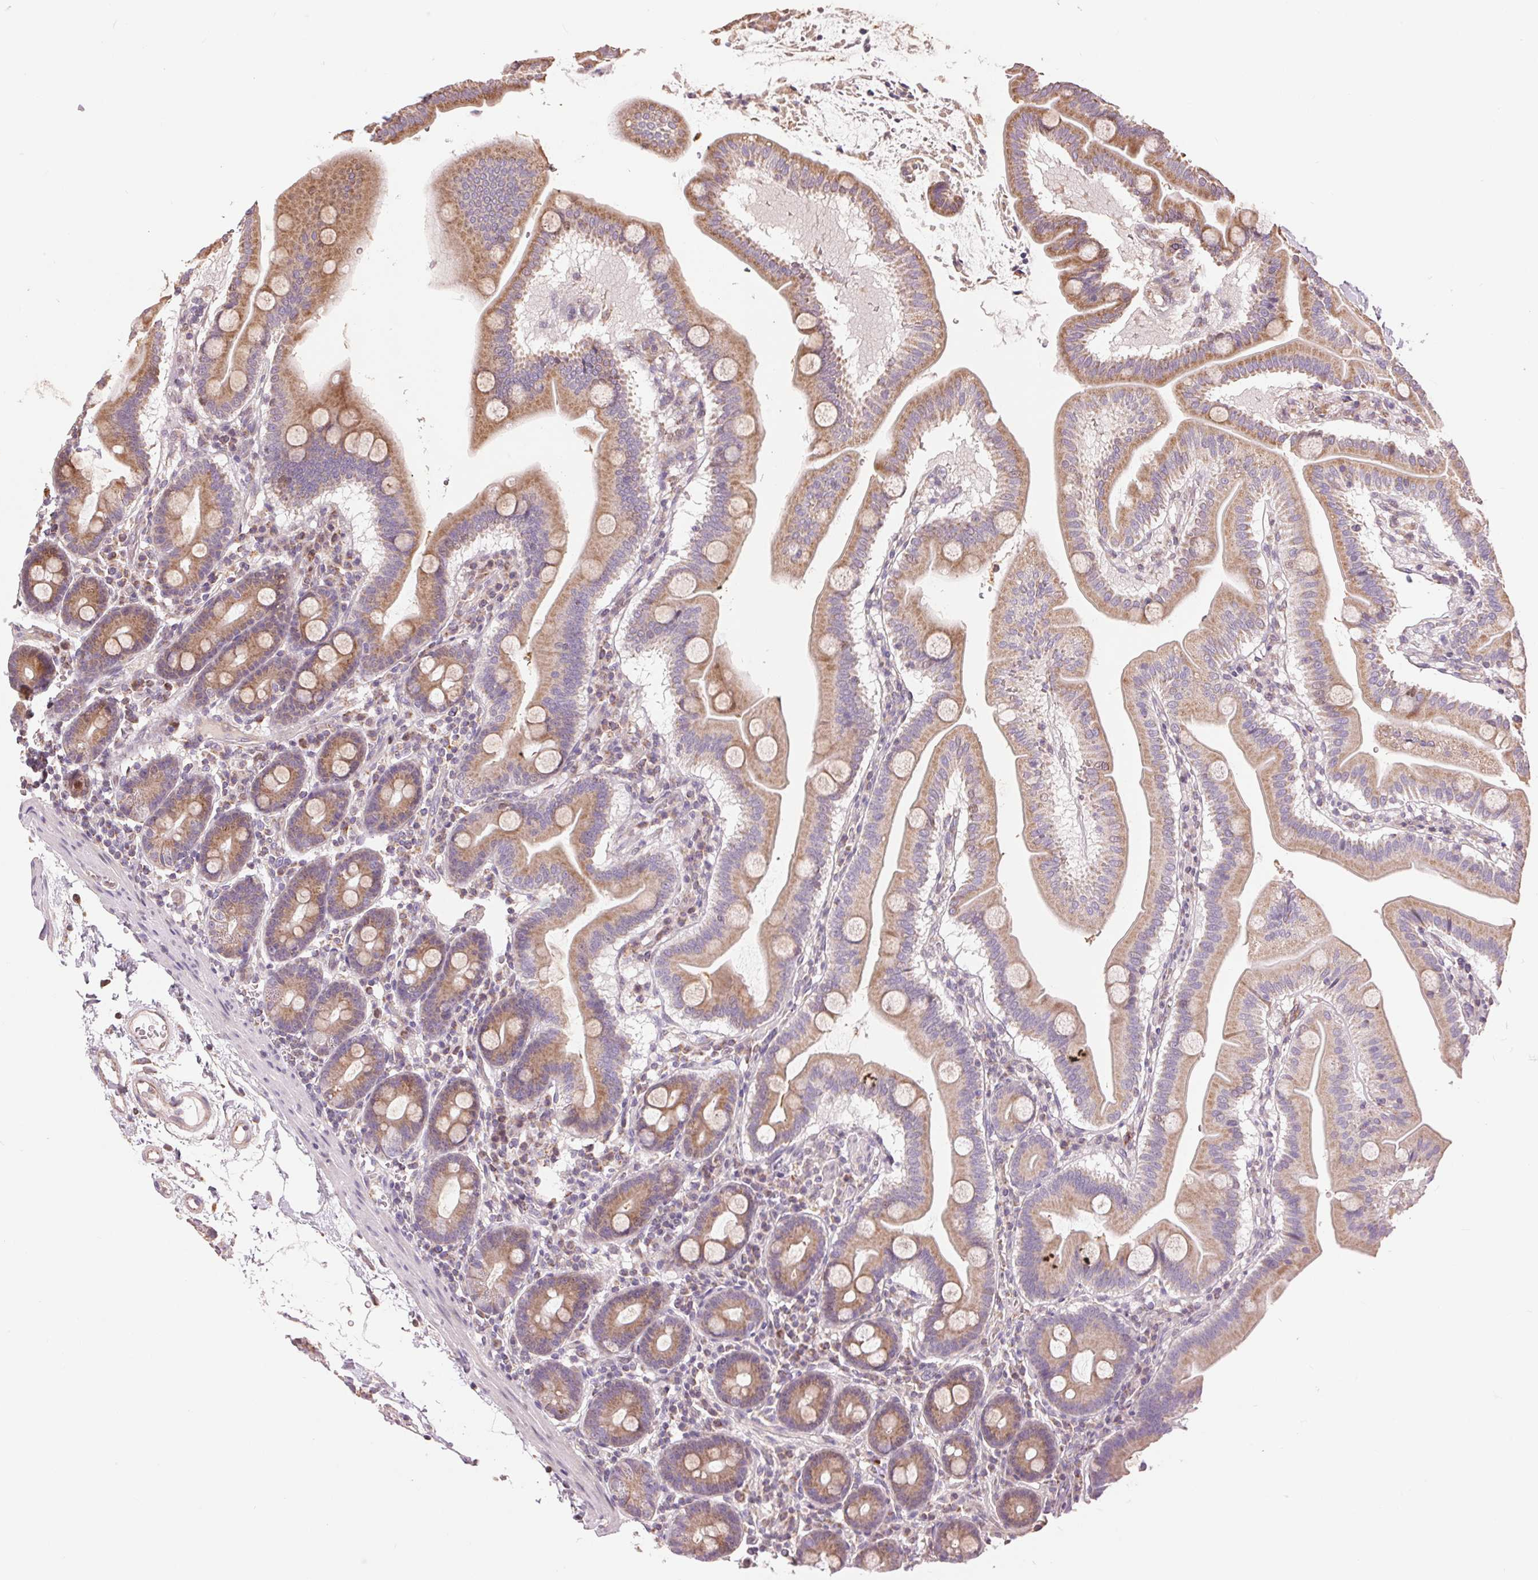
{"staining": {"intensity": "moderate", "quantity": ">75%", "location": "cytoplasmic/membranous"}, "tissue": "duodenum", "cell_type": "Glandular cells", "image_type": "normal", "snomed": [{"axis": "morphology", "description": "Normal tissue, NOS"}, {"axis": "topography", "description": "Pancreas"}, {"axis": "topography", "description": "Duodenum"}], "caption": "IHC (DAB) staining of normal duodenum shows moderate cytoplasmic/membranous protein positivity in approximately >75% of glandular cells. (Brightfield microscopy of DAB IHC at high magnification).", "gene": "DGUOK", "patient": {"sex": "male", "age": 59}}